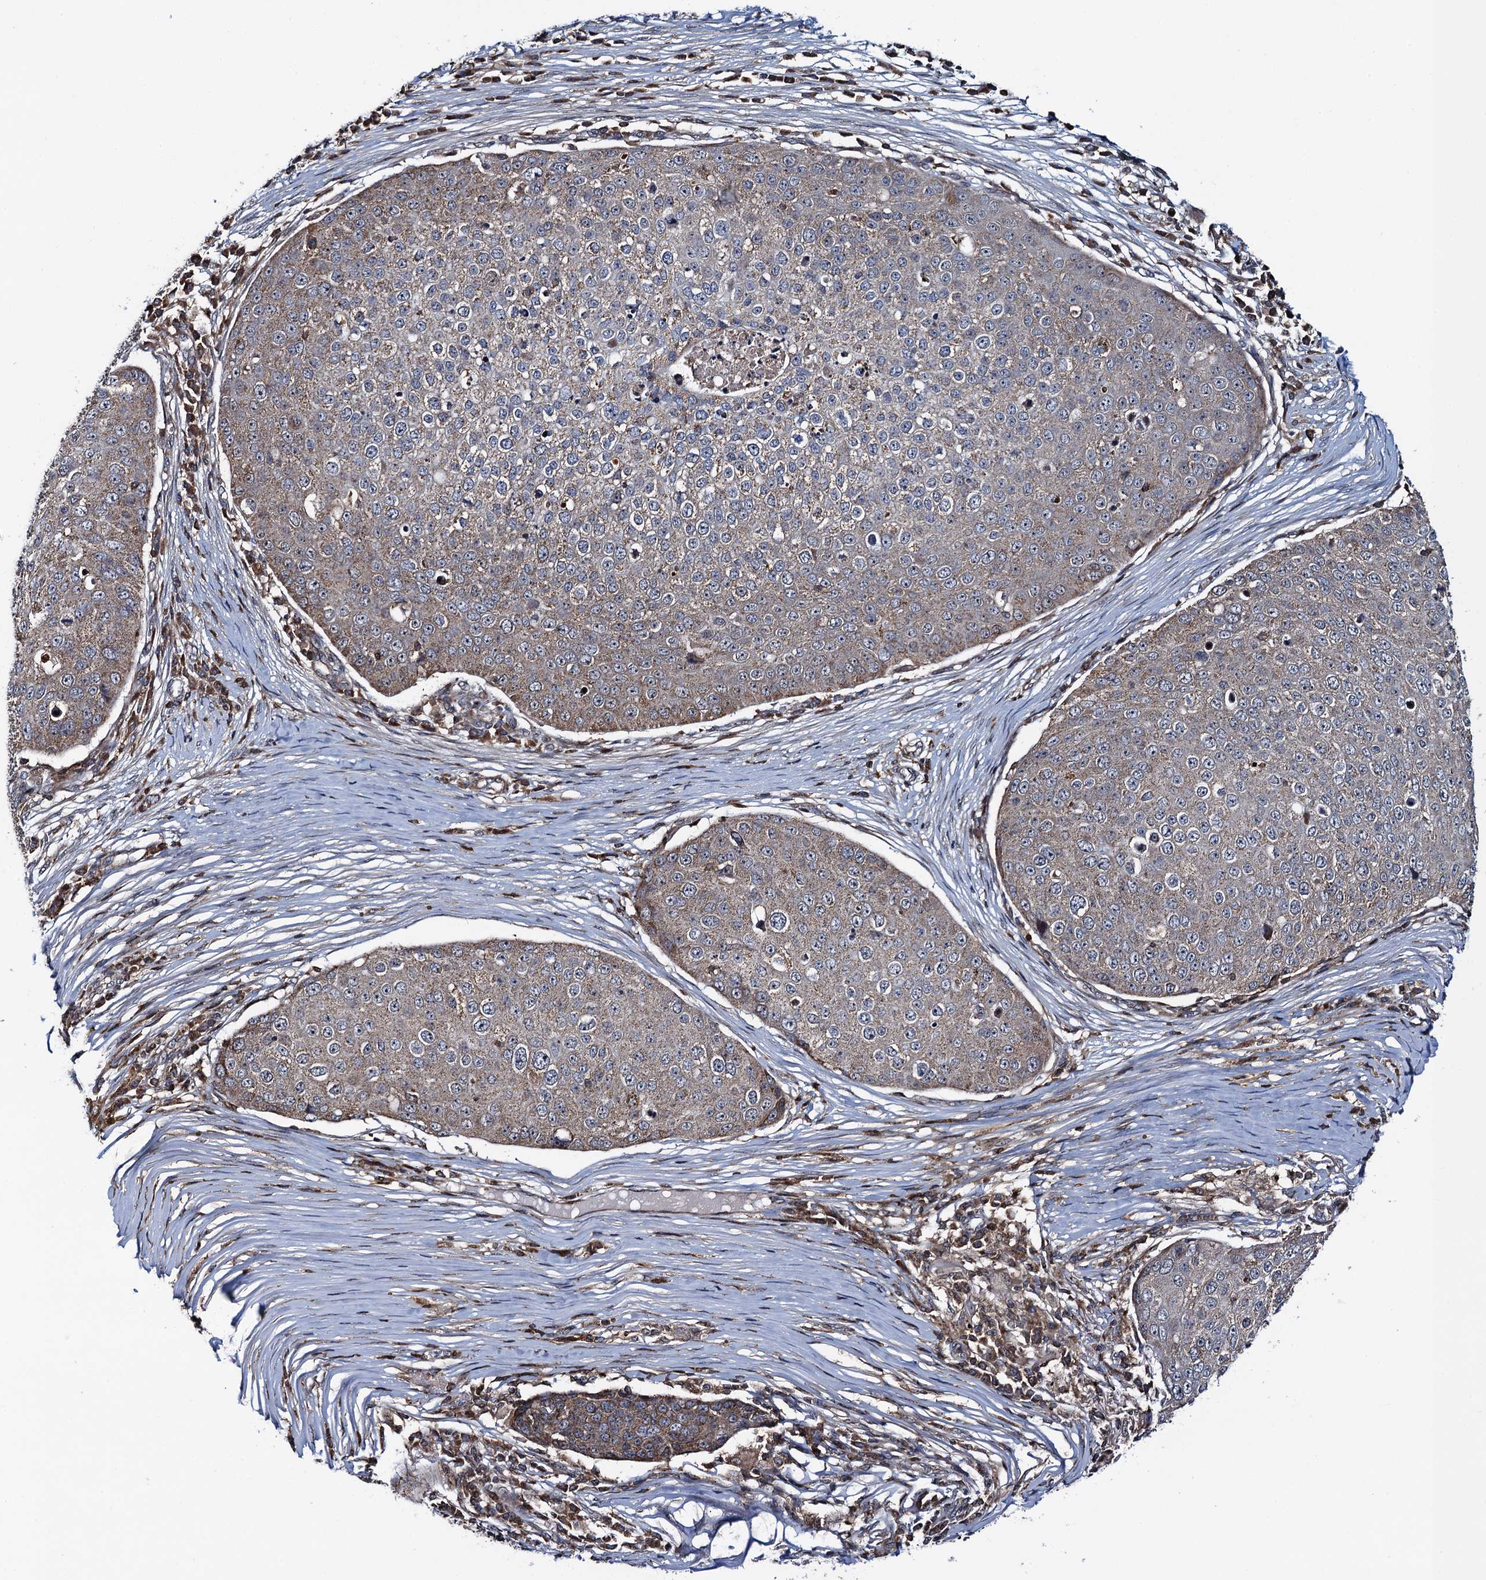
{"staining": {"intensity": "weak", "quantity": ">75%", "location": "cytoplasmic/membranous"}, "tissue": "skin cancer", "cell_type": "Tumor cells", "image_type": "cancer", "snomed": [{"axis": "morphology", "description": "Squamous cell carcinoma, NOS"}, {"axis": "topography", "description": "Skin"}], "caption": "Skin squamous cell carcinoma was stained to show a protein in brown. There is low levels of weak cytoplasmic/membranous staining in approximately >75% of tumor cells.", "gene": "CCDC102A", "patient": {"sex": "male", "age": 71}}